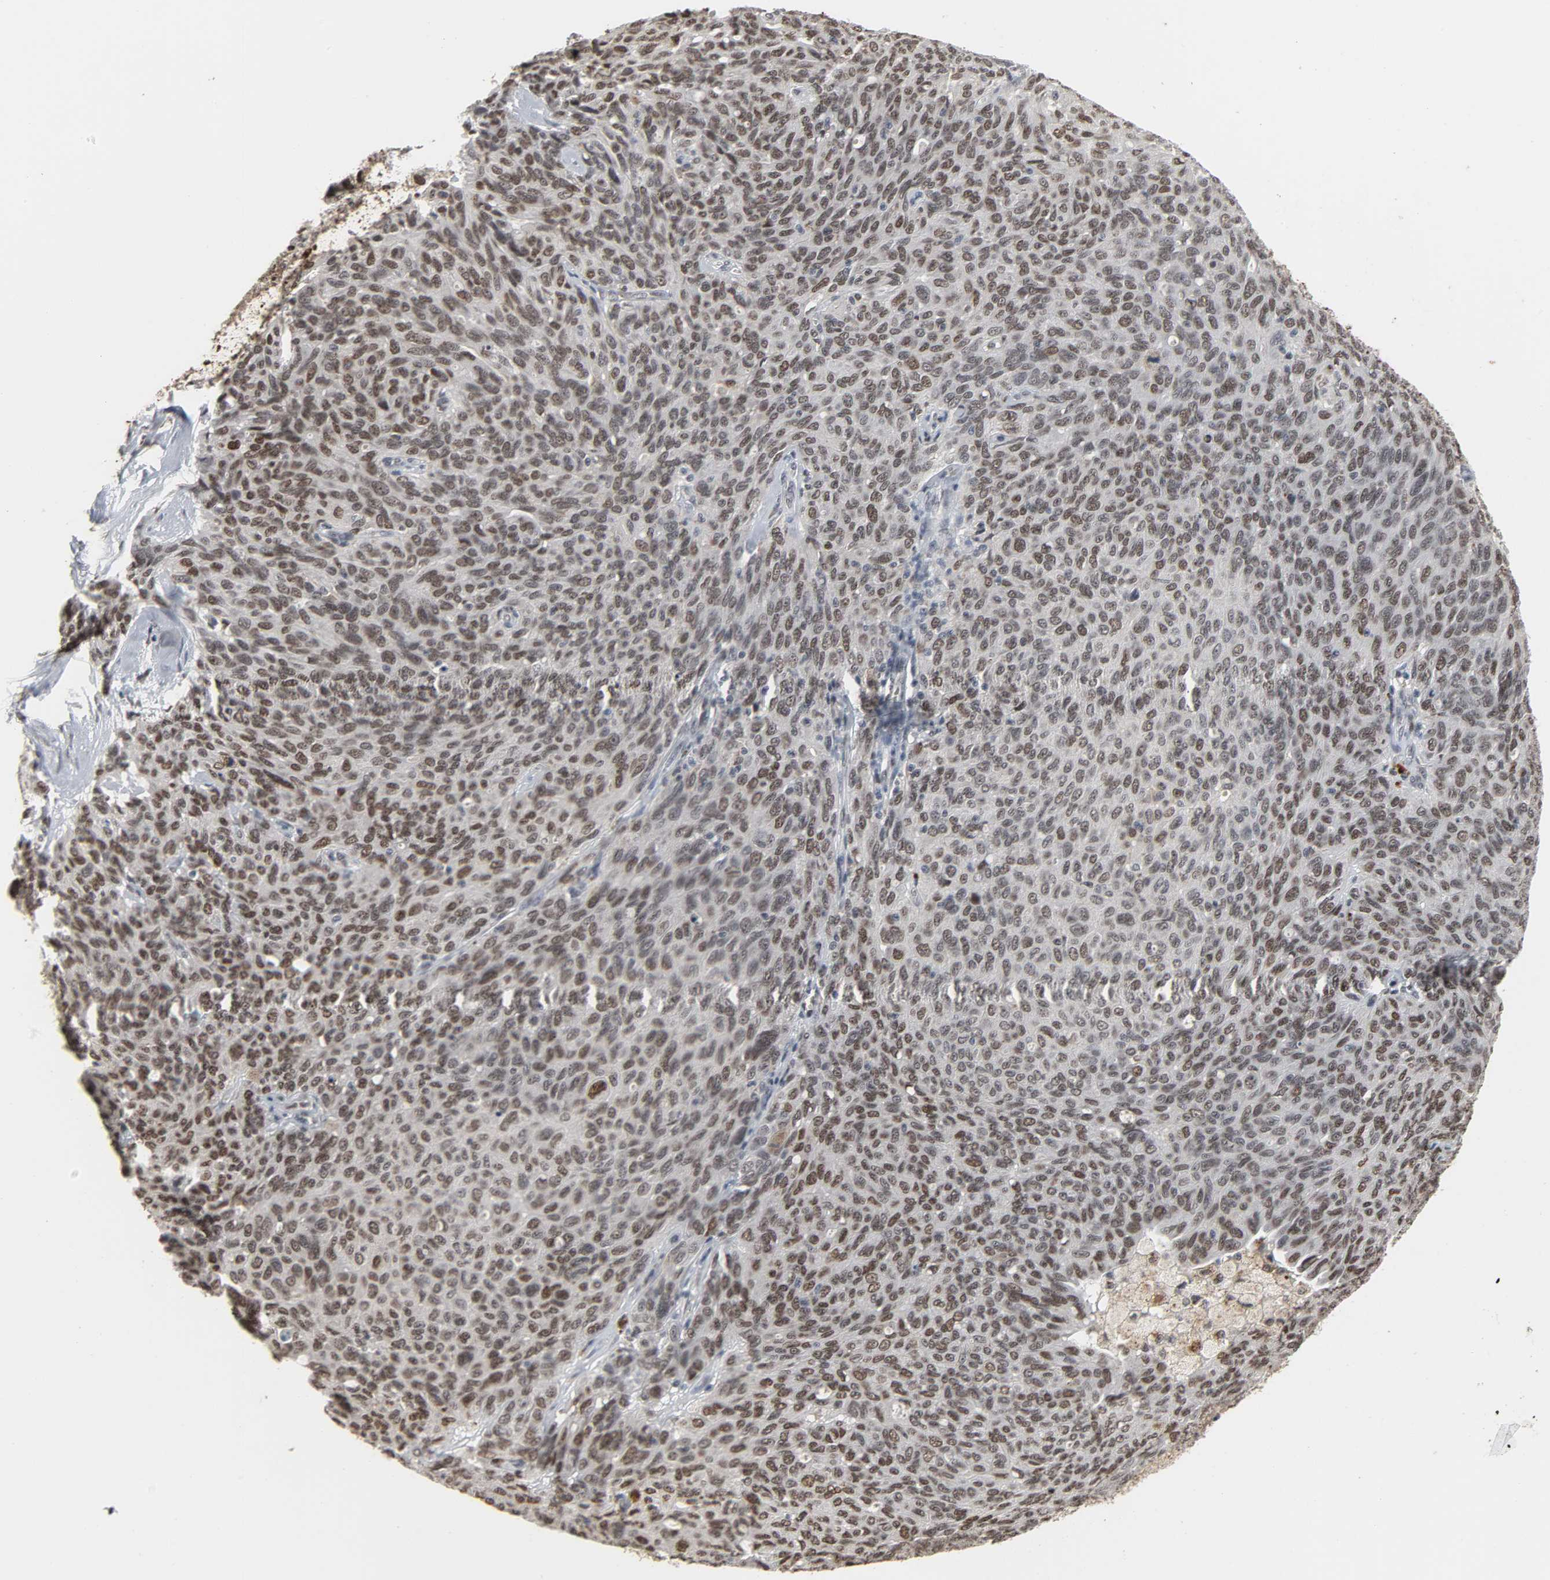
{"staining": {"intensity": "weak", "quantity": ">75%", "location": "nuclear"}, "tissue": "ovarian cancer", "cell_type": "Tumor cells", "image_type": "cancer", "snomed": [{"axis": "morphology", "description": "Carcinoma, endometroid"}, {"axis": "topography", "description": "Ovary"}], "caption": "Ovarian endometroid carcinoma stained with DAB immunohistochemistry displays low levels of weak nuclear staining in approximately >75% of tumor cells.", "gene": "DAZAP1", "patient": {"sex": "female", "age": 60}}